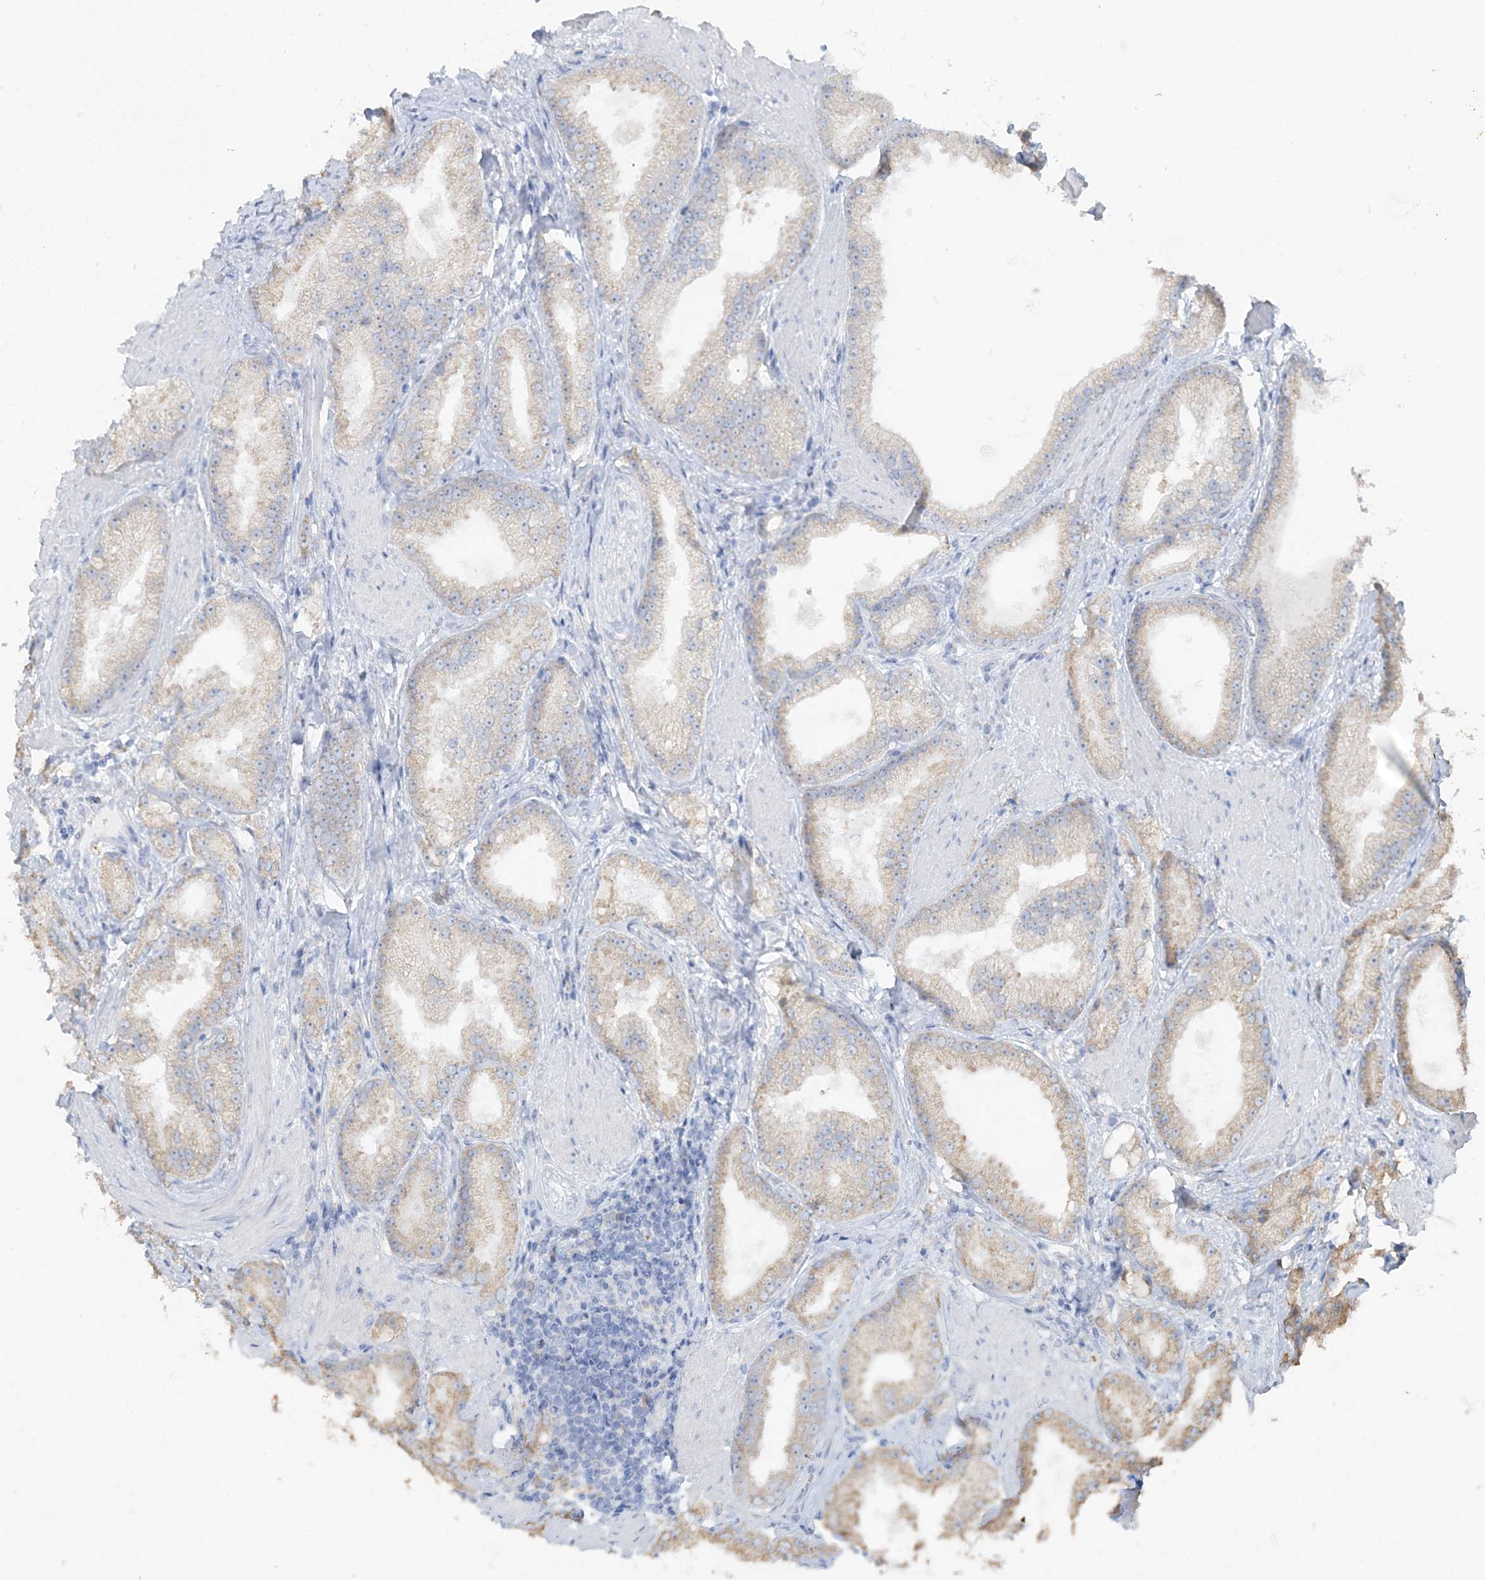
{"staining": {"intensity": "weak", "quantity": "<25%", "location": "cytoplasmic/membranous"}, "tissue": "prostate cancer", "cell_type": "Tumor cells", "image_type": "cancer", "snomed": [{"axis": "morphology", "description": "Adenocarcinoma, Low grade"}, {"axis": "topography", "description": "Prostate"}], "caption": "An immunohistochemistry histopathology image of prostate adenocarcinoma (low-grade) is shown. There is no staining in tumor cells of prostate adenocarcinoma (low-grade).", "gene": "TBC1D5", "patient": {"sex": "male", "age": 67}}